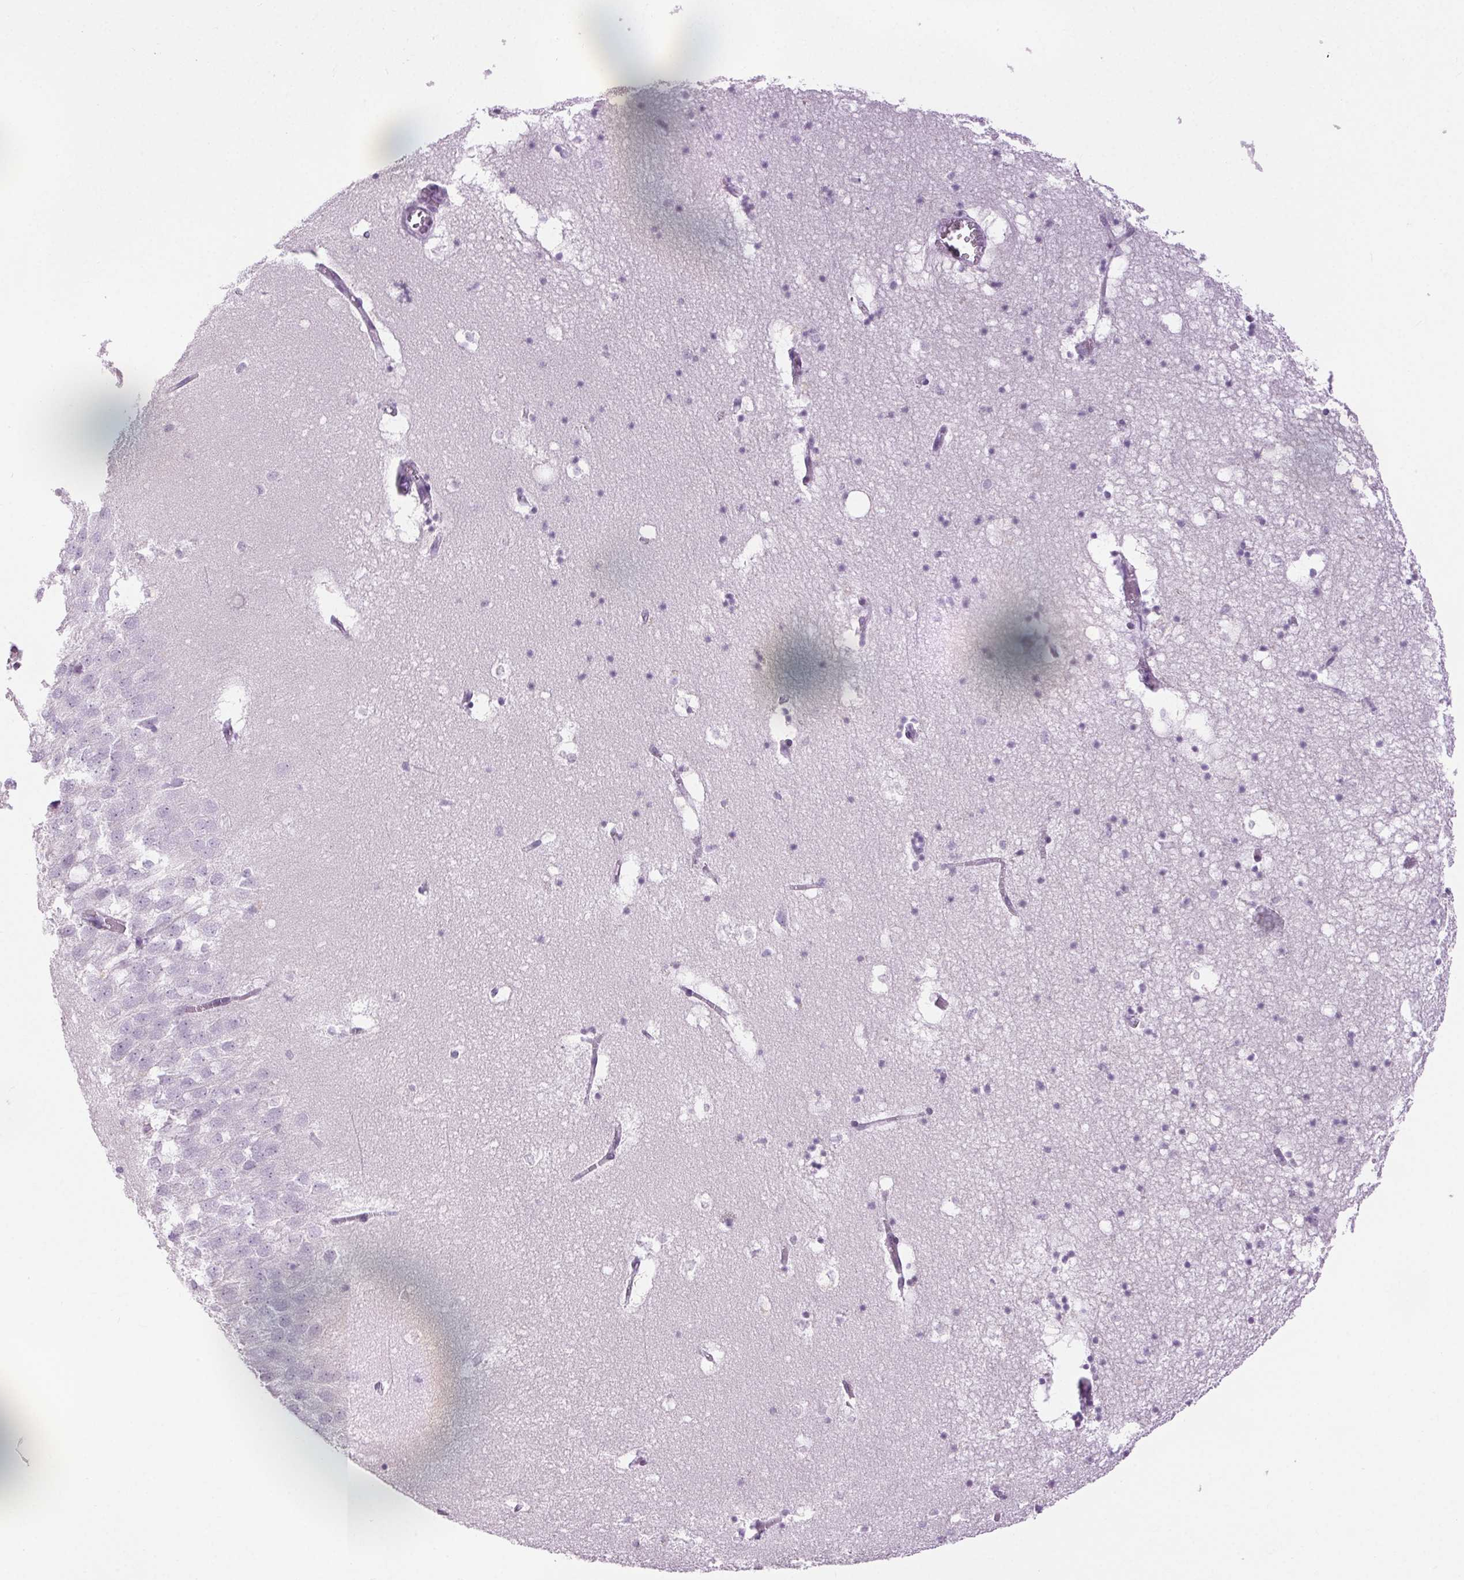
{"staining": {"intensity": "negative", "quantity": "none", "location": "none"}, "tissue": "hippocampus", "cell_type": "Glial cells", "image_type": "normal", "snomed": [{"axis": "morphology", "description": "Normal tissue, NOS"}, {"axis": "topography", "description": "Hippocampus"}], "caption": "Immunohistochemical staining of unremarkable hippocampus reveals no significant expression in glial cells. (Immunohistochemistry (ihc), brightfield microscopy, high magnification).", "gene": "BEND2", "patient": {"sex": "male", "age": 58}}